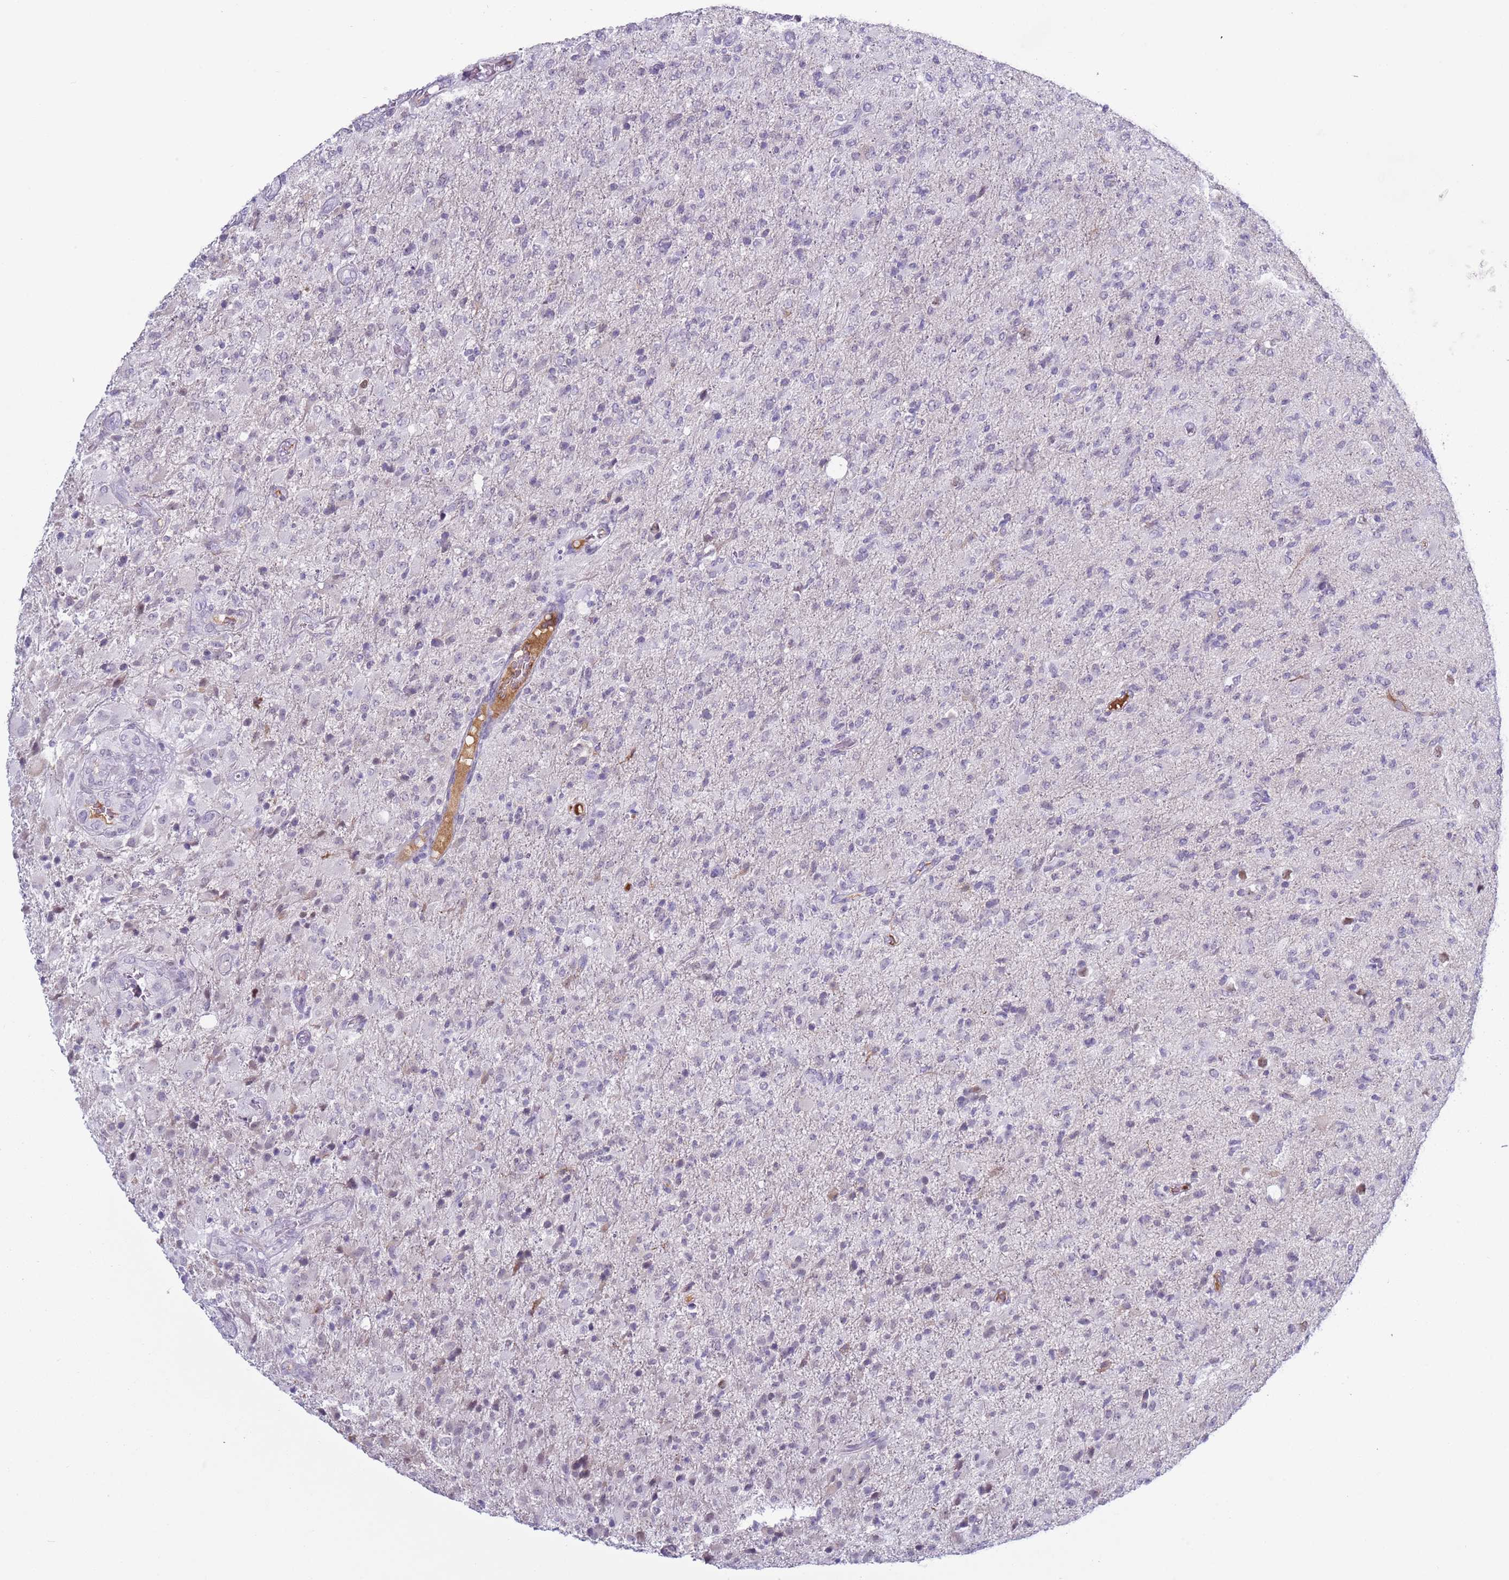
{"staining": {"intensity": "negative", "quantity": "none", "location": "none"}, "tissue": "glioma", "cell_type": "Tumor cells", "image_type": "cancer", "snomed": [{"axis": "morphology", "description": "Glioma, malignant, Low grade"}, {"axis": "topography", "description": "Brain"}], "caption": "Immunohistochemistry (IHC) image of low-grade glioma (malignant) stained for a protein (brown), which shows no positivity in tumor cells.", "gene": "NPAP1", "patient": {"sex": "male", "age": 65}}